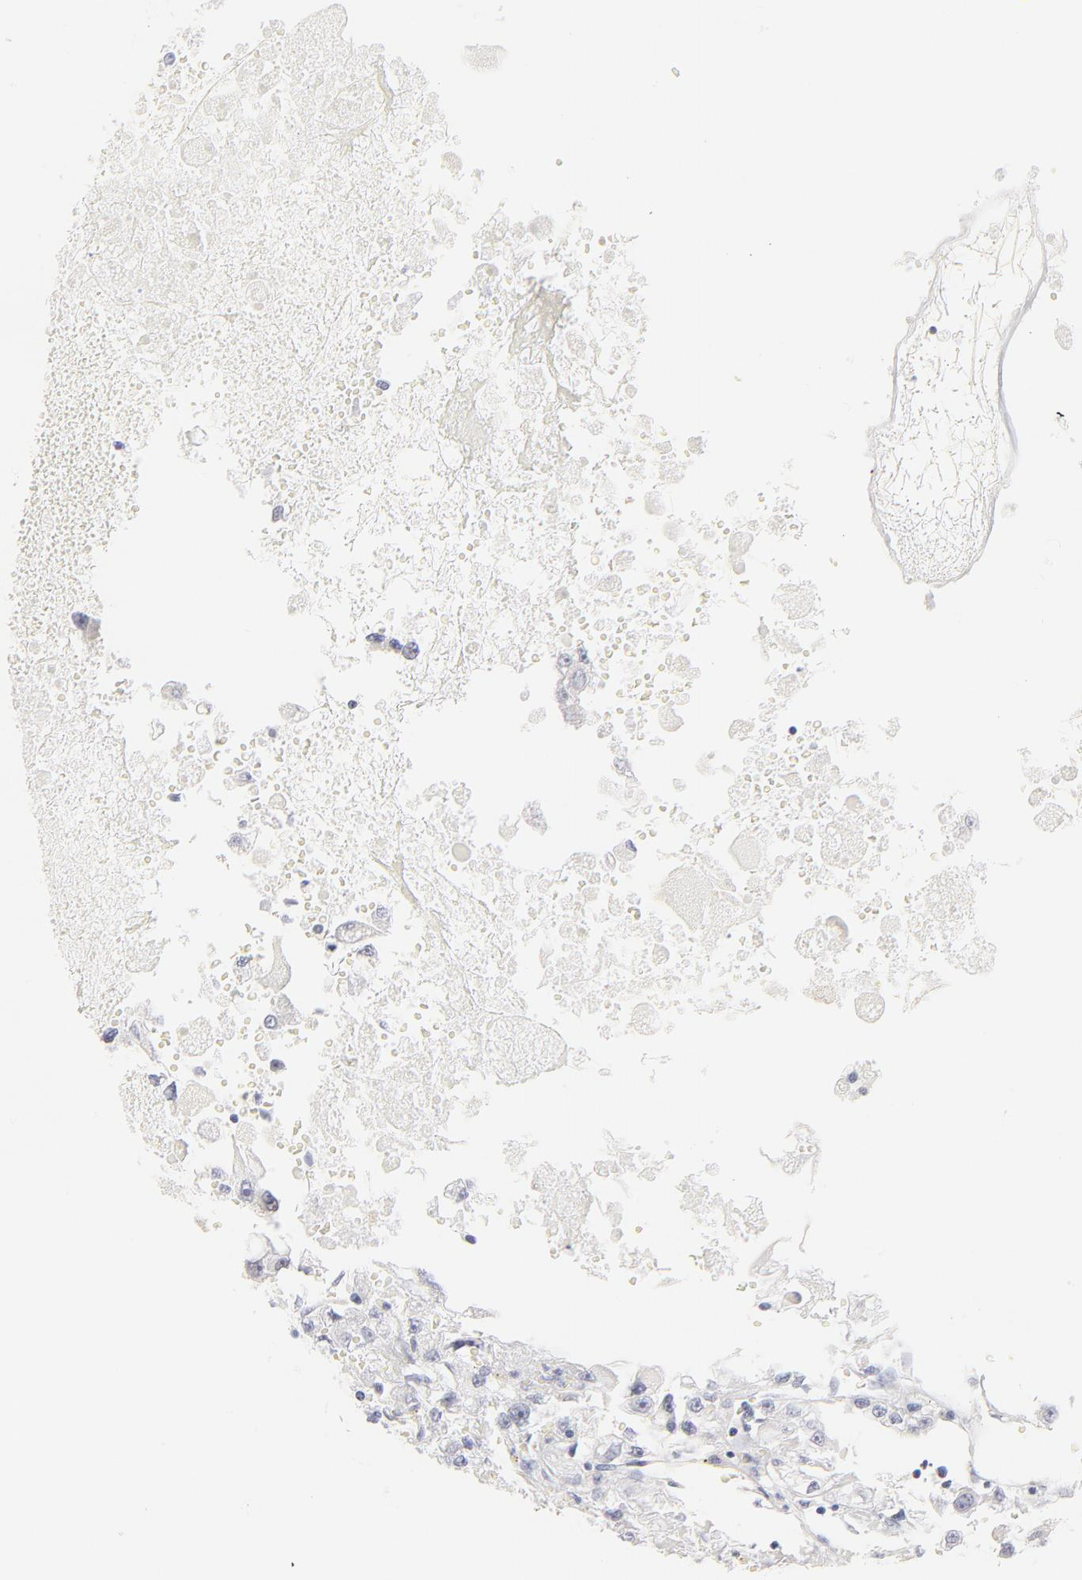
{"staining": {"intensity": "negative", "quantity": "none", "location": "none"}, "tissue": "renal cancer", "cell_type": "Tumor cells", "image_type": "cancer", "snomed": [{"axis": "morphology", "description": "Adenocarcinoma, NOS"}, {"axis": "topography", "description": "Kidney"}], "caption": "Tumor cells are negative for protein expression in human renal adenocarcinoma.", "gene": "ELF3", "patient": {"sex": "female", "age": 83}}